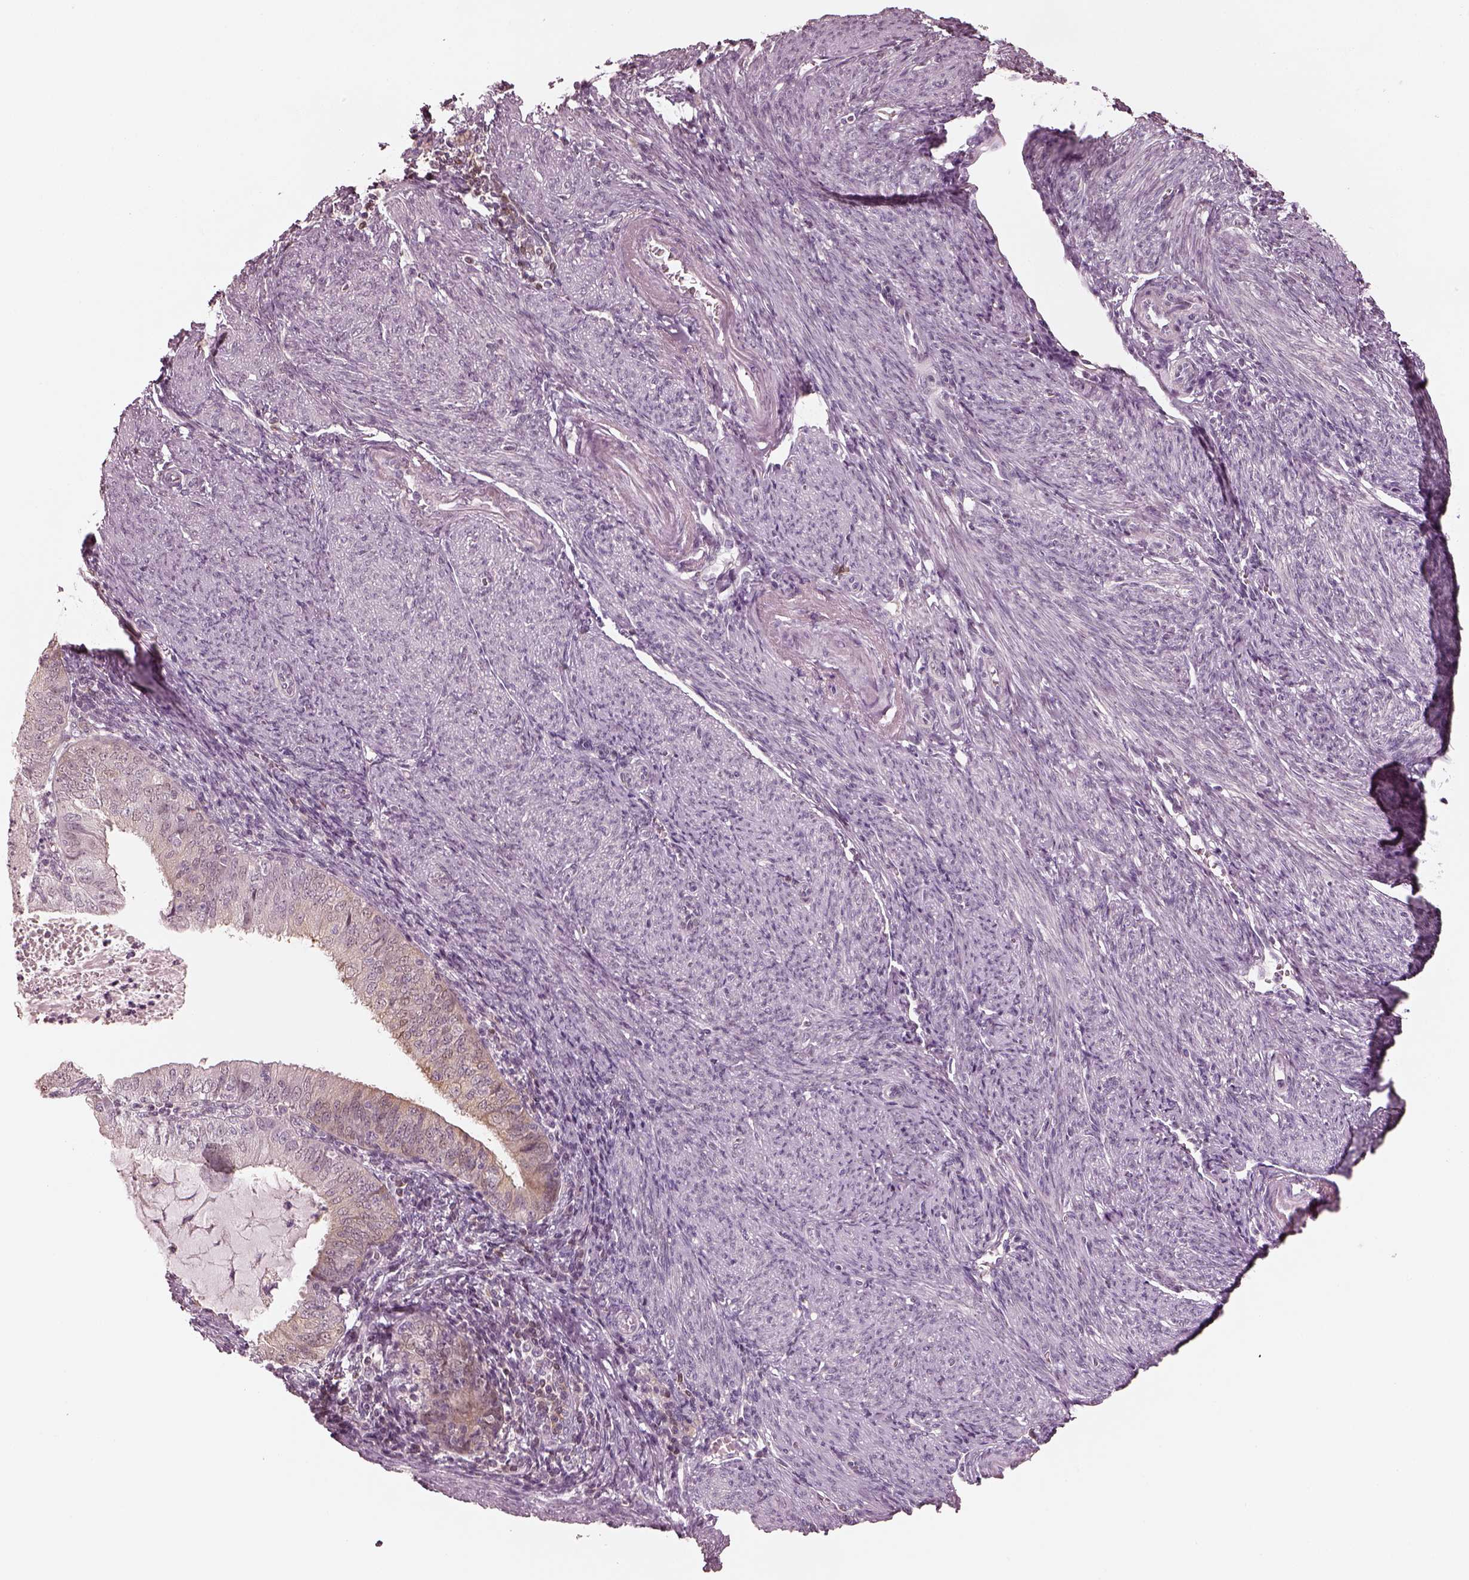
{"staining": {"intensity": "weak", "quantity": "<25%", "location": "cytoplasmic/membranous"}, "tissue": "endometrial cancer", "cell_type": "Tumor cells", "image_type": "cancer", "snomed": [{"axis": "morphology", "description": "Adenocarcinoma, NOS"}, {"axis": "topography", "description": "Endometrium"}], "caption": "The IHC image has no significant expression in tumor cells of endometrial cancer (adenocarcinoma) tissue.", "gene": "EGR4", "patient": {"sex": "female", "age": 57}}